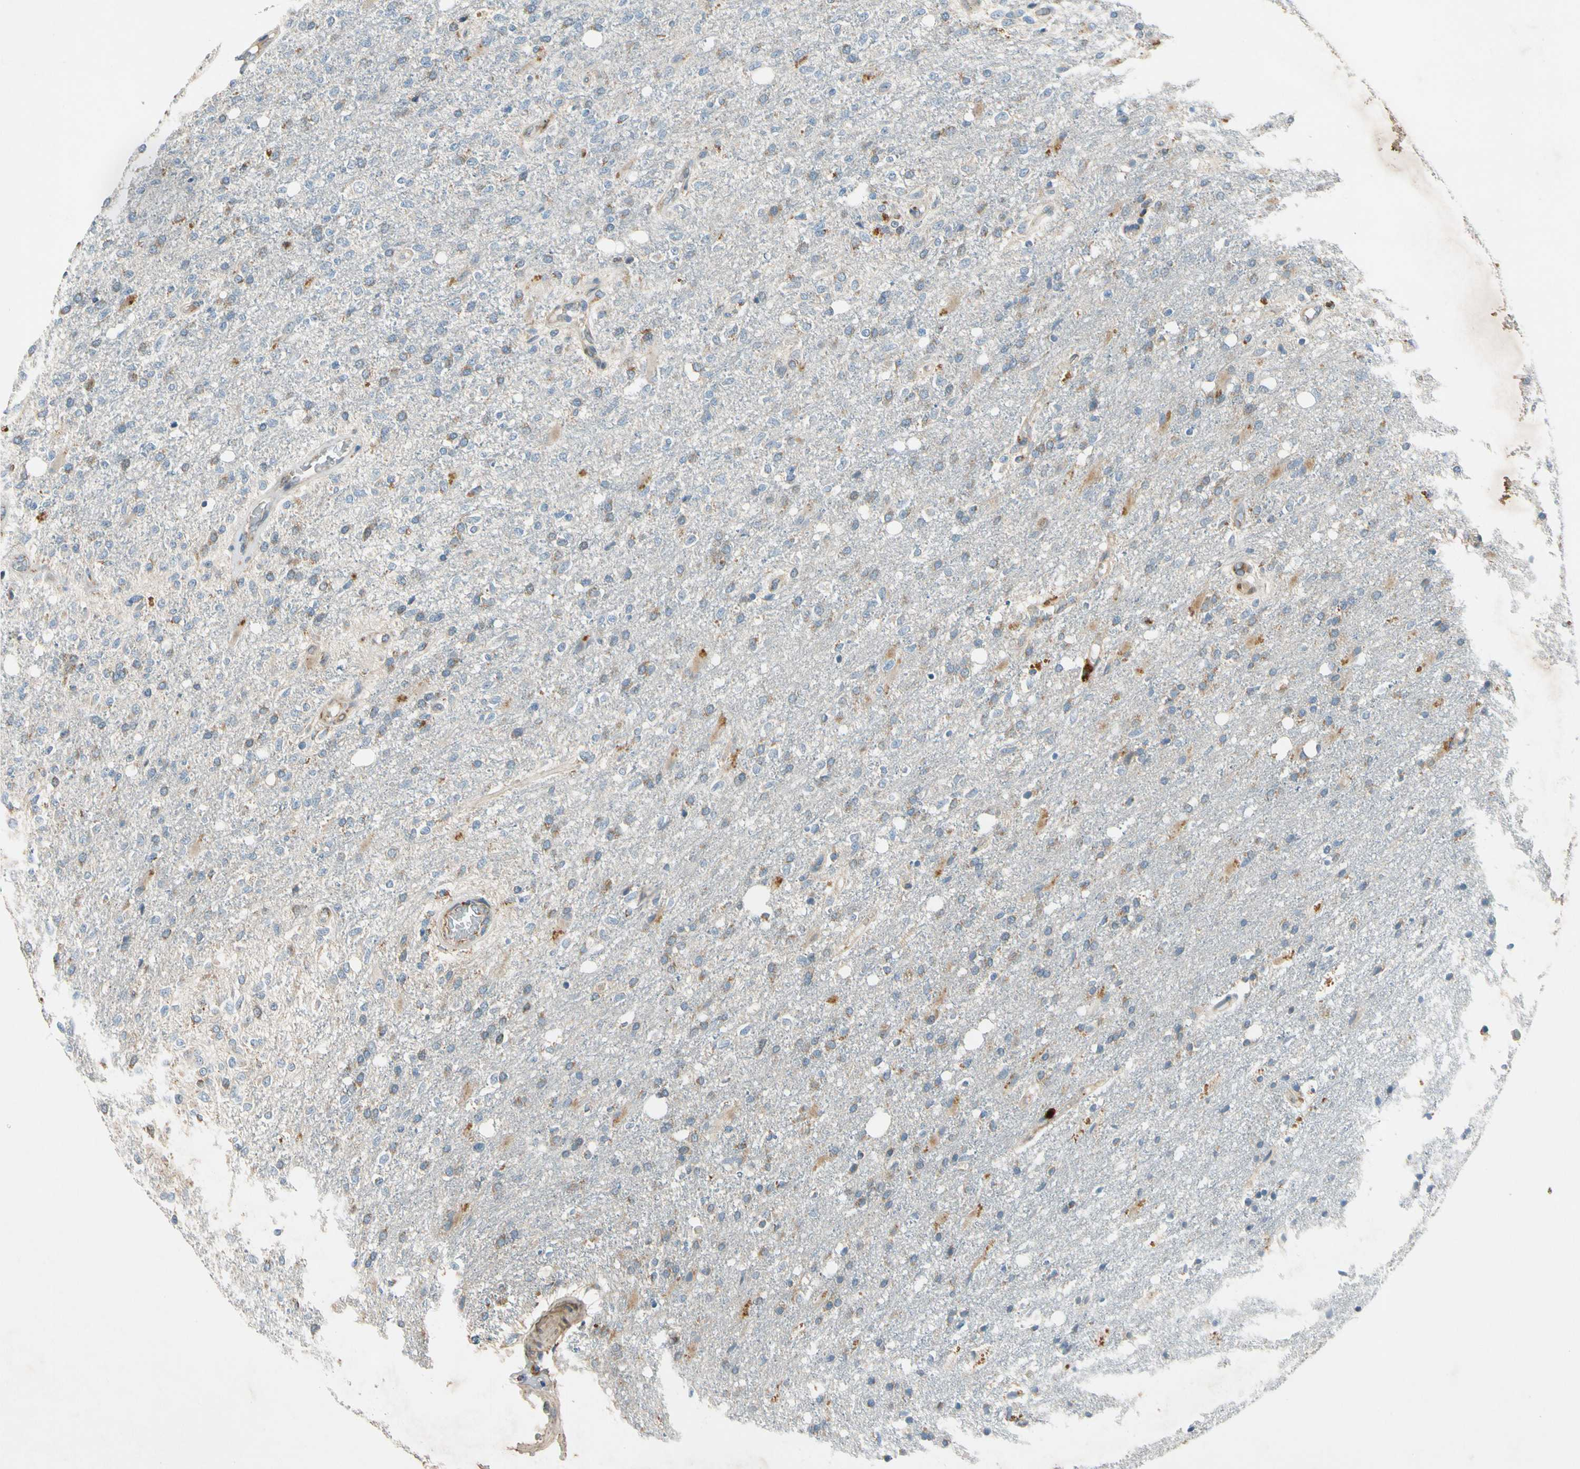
{"staining": {"intensity": "weak", "quantity": "25%-75%", "location": "cytoplasmic/membranous"}, "tissue": "glioma", "cell_type": "Tumor cells", "image_type": "cancer", "snomed": [{"axis": "morphology", "description": "Normal tissue, NOS"}, {"axis": "morphology", "description": "Glioma, malignant, High grade"}, {"axis": "topography", "description": "Cerebral cortex"}], "caption": "A brown stain highlights weak cytoplasmic/membranous staining of a protein in human high-grade glioma (malignant) tumor cells. Immunohistochemistry (ihc) stains the protein in brown and the nuclei are stained blue.", "gene": "MST1R", "patient": {"sex": "male", "age": 77}}